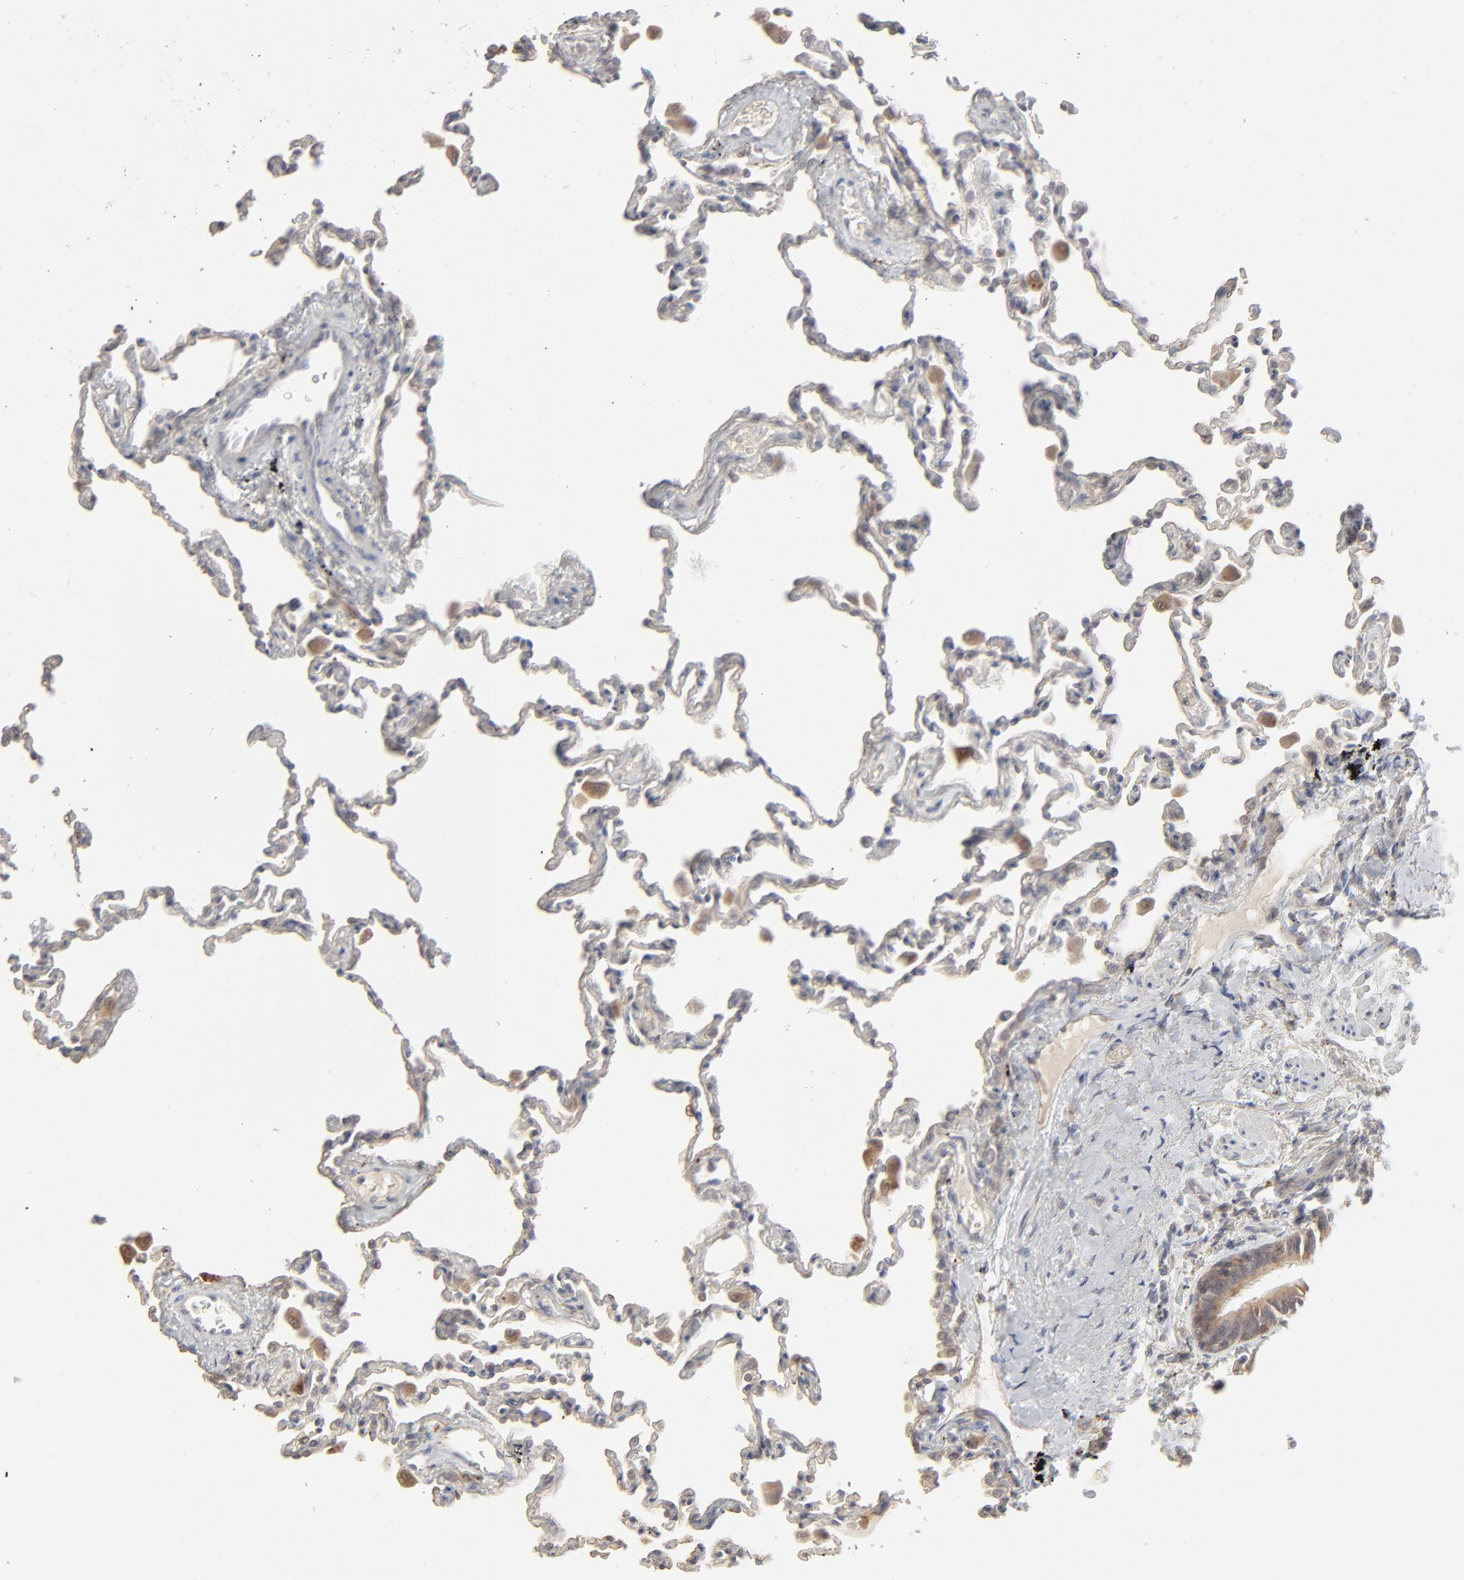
{"staining": {"intensity": "weak", "quantity": "25%-75%", "location": "cytoplasmic/membranous"}, "tissue": "lung", "cell_type": "Alveolar cells", "image_type": "normal", "snomed": [{"axis": "morphology", "description": "Normal tissue, NOS"}, {"axis": "topography", "description": "Lung"}], "caption": "Protein expression by immunohistochemistry (IHC) exhibits weak cytoplasmic/membranous positivity in about 25%-75% of alveolar cells in unremarkable lung. (IHC, brightfield microscopy, high magnification).", "gene": "POMT2", "patient": {"sex": "male", "age": 59}}